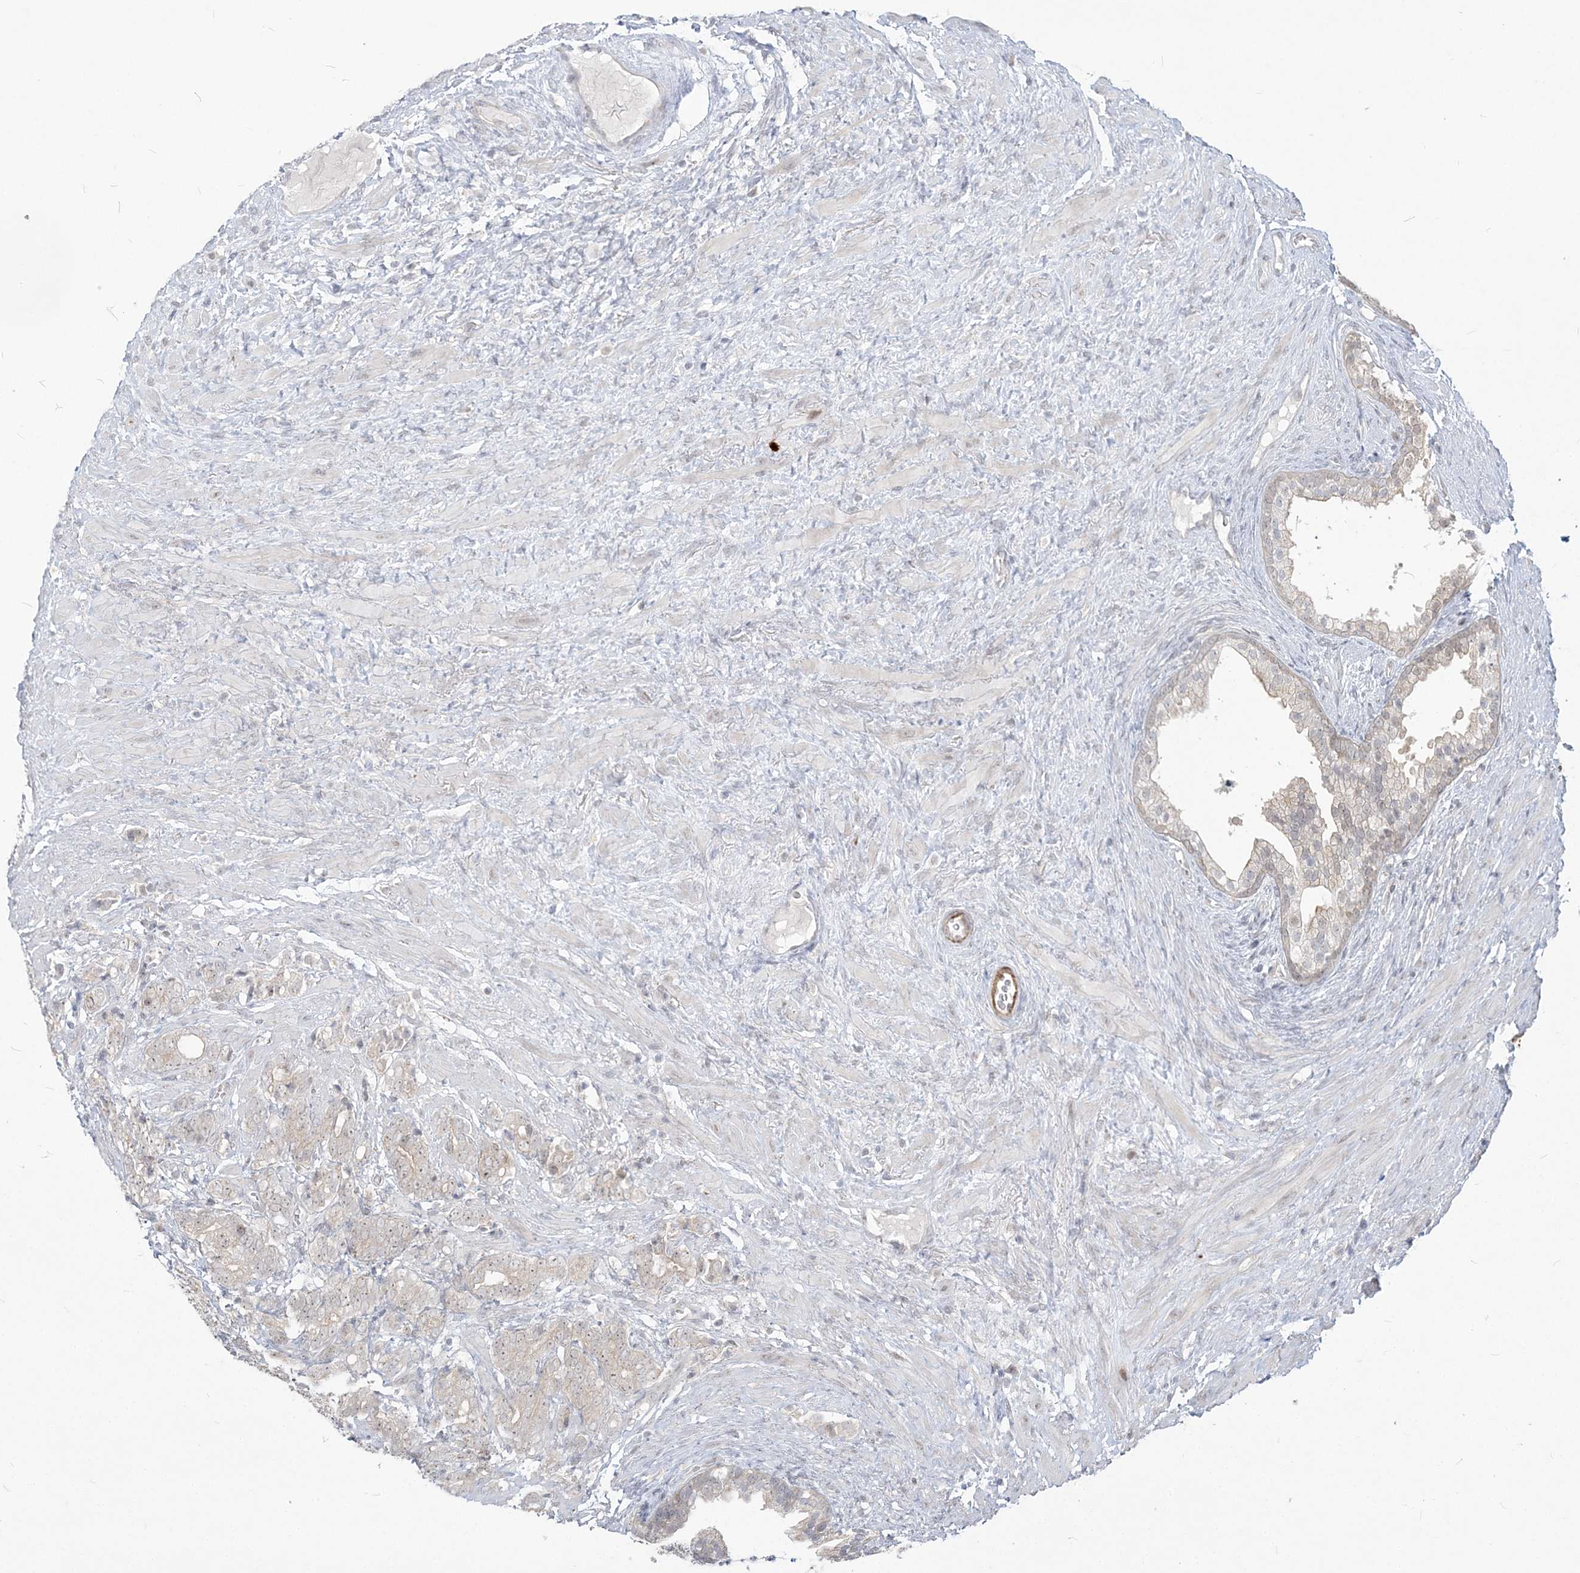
{"staining": {"intensity": "negative", "quantity": "none", "location": "none"}, "tissue": "prostate cancer", "cell_type": "Tumor cells", "image_type": "cancer", "snomed": [{"axis": "morphology", "description": "Adenocarcinoma, High grade"}, {"axis": "topography", "description": "Prostate"}], "caption": "Prostate cancer (adenocarcinoma (high-grade)) was stained to show a protein in brown. There is no significant staining in tumor cells. The staining was performed using DAB (3,3'-diaminobenzidine) to visualize the protein expression in brown, while the nuclei were stained in blue with hematoxylin (Magnification: 20x).", "gene": "SDAD1", "patient": {"sex": "male", "age": 57}}